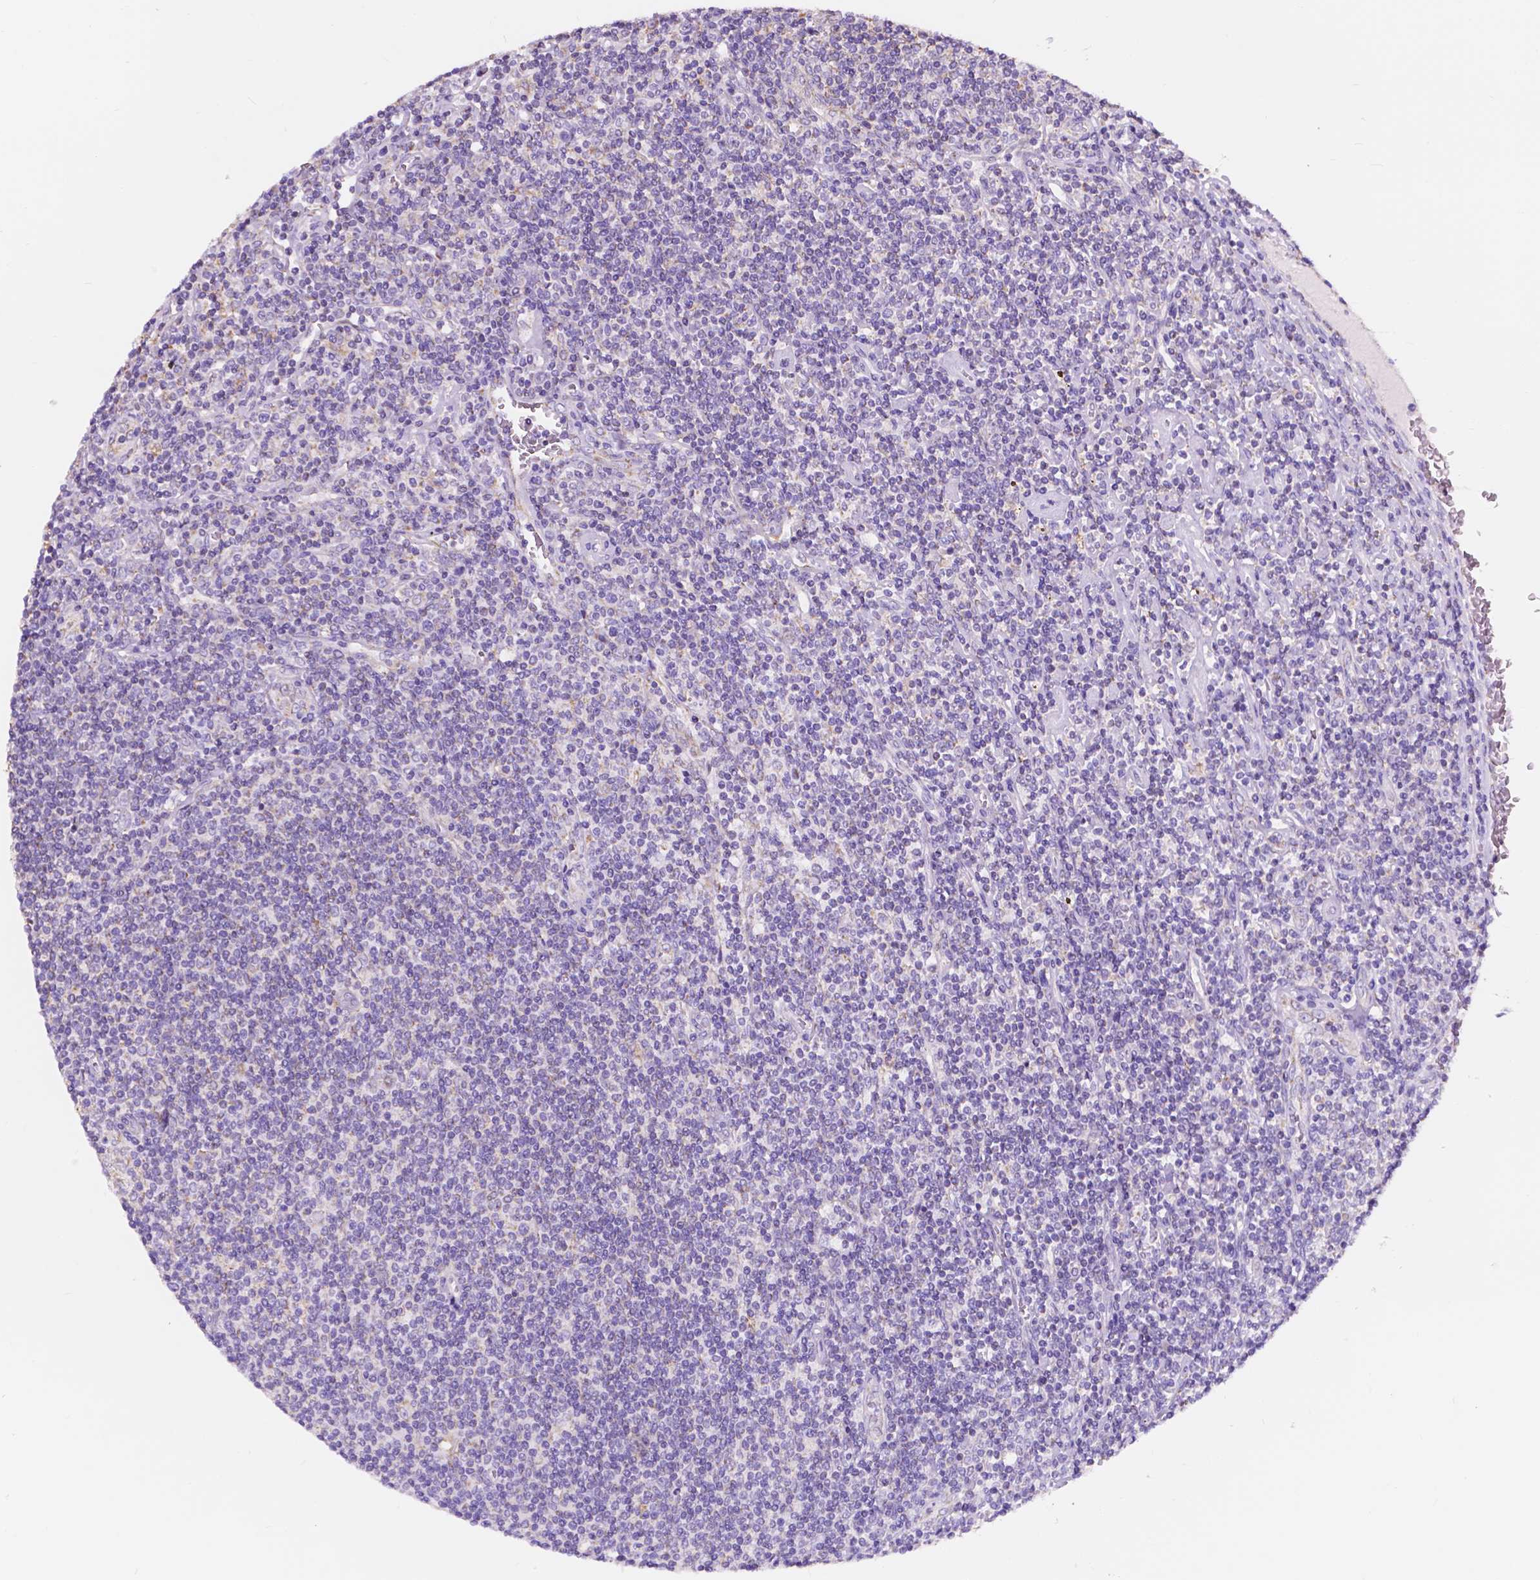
{"staining": {"intensity": "moderate", "quantity": "<25%", "location": "cytoplasmic/membranous"}, "tissue": "lymphoma", "cell_type": "Tumor cells", "image_type": "cancer", "snomed": [{"axis": "morphology", "description": "Hodgkin's disease, NOS"}, {"axis": "topography", "description": "Lymph node"}], "caption": "This histopathology image exhibits immunohistochemistry staining of lymphoma, with low moderate cytoplasmic/membranous expression in about <25% of tumor cells.", "gene": "TRPV5", "patient": {"sex": "male", "age": 40}}